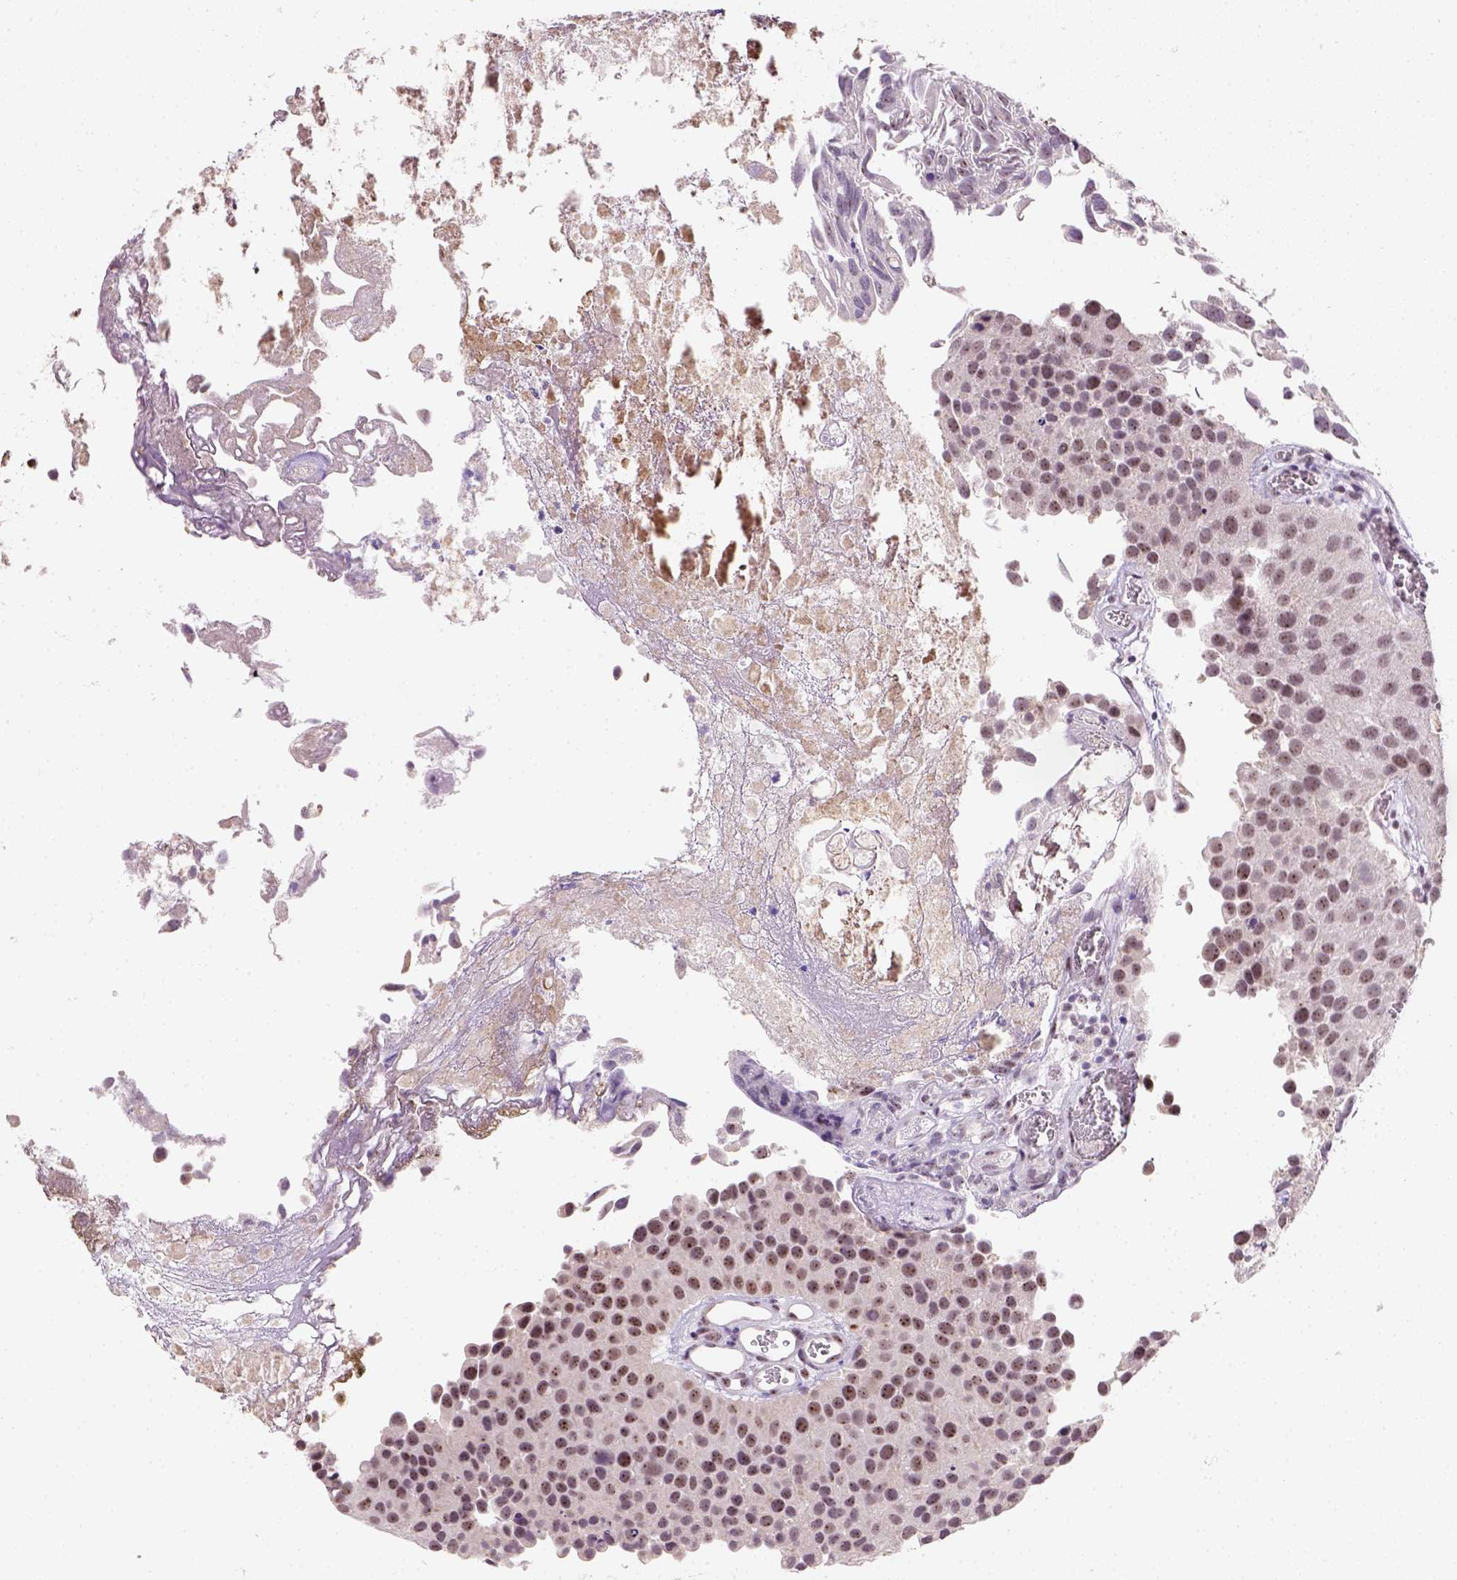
{"staining": {"intensity": "moderate", "quantity": ">75%", "location": "nuclear"}, "tissue": "urothelial cancer", "cell_type": "Tumor cells", "image_type": "cancer", "snomed": [{"axis": "morphology", "description": "Urothelial carcinoma, Low grade"}, {"axis": "topography", "description": "Urinary bladder"}], "caption": "About >75% of tumor cells in human urothelial cancer reveal moderate nuclear protein positivity as visualized by brown immunohistochemical staining.", "gene": "DDX50", "patient": {"sex": "female", "age": 69}}